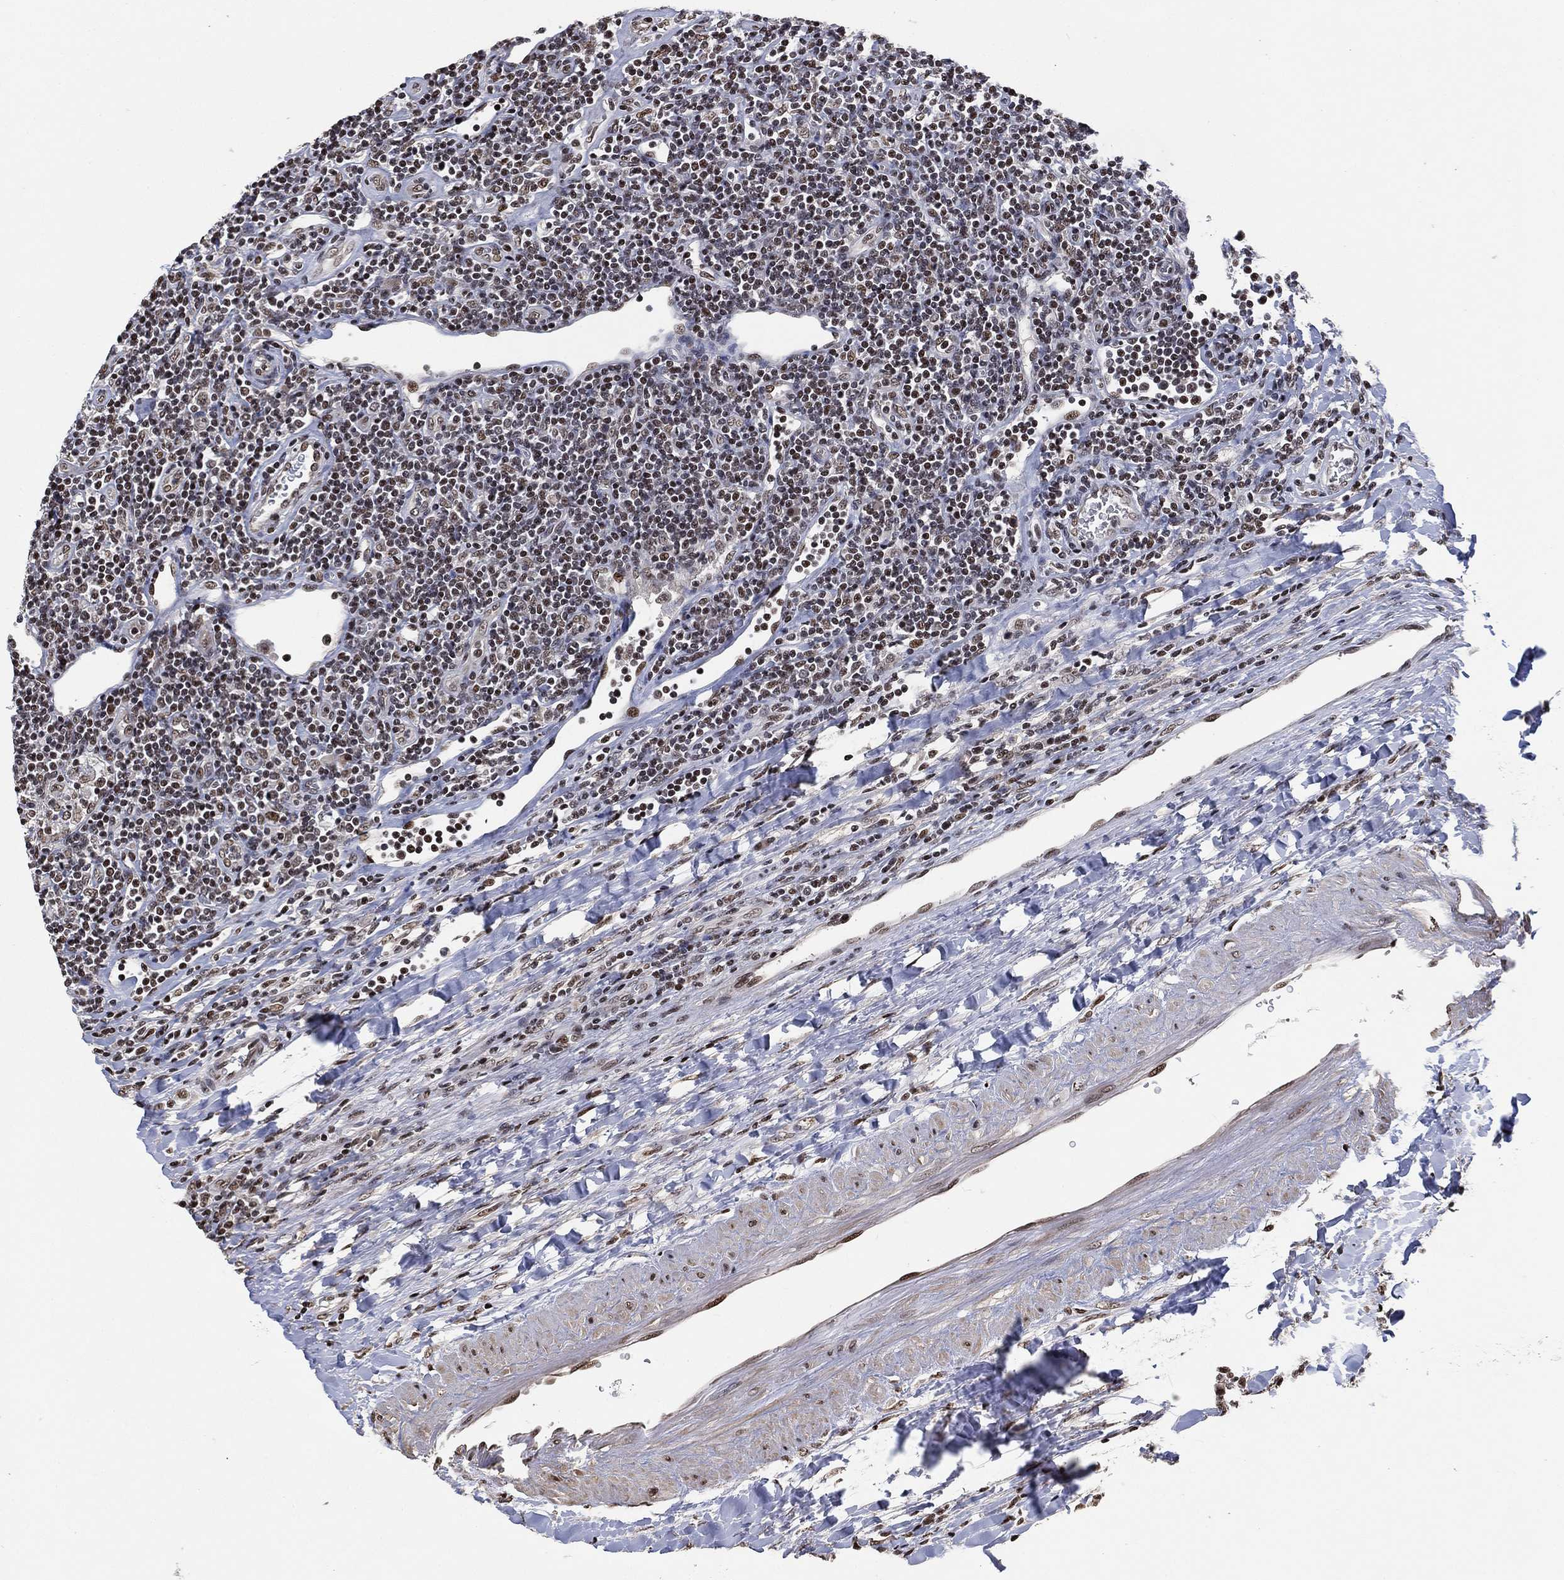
{"staining": {"intensity": "moderate", "quantity": "<25%", "location": "nuclear"}, "tissue": "lymphoma", "cell_type": "Tumor cells", "image_type": "cancer", "snomed": [{"axis": "morphology", "description": "Hodgkin's disease, NOS"}, {"axis": "topography", "description": "Lymph node"}], "caption": "Tumor cells show low levels of moderate nuclear staining in approximately <25% of cells in human lymphoma. Immunohistochemistry (ihc) stains the protein in brown and the nuclei are stained blue.", "gene": "ZSCAN30", "patient": {"sex": "male", "age": 40}}